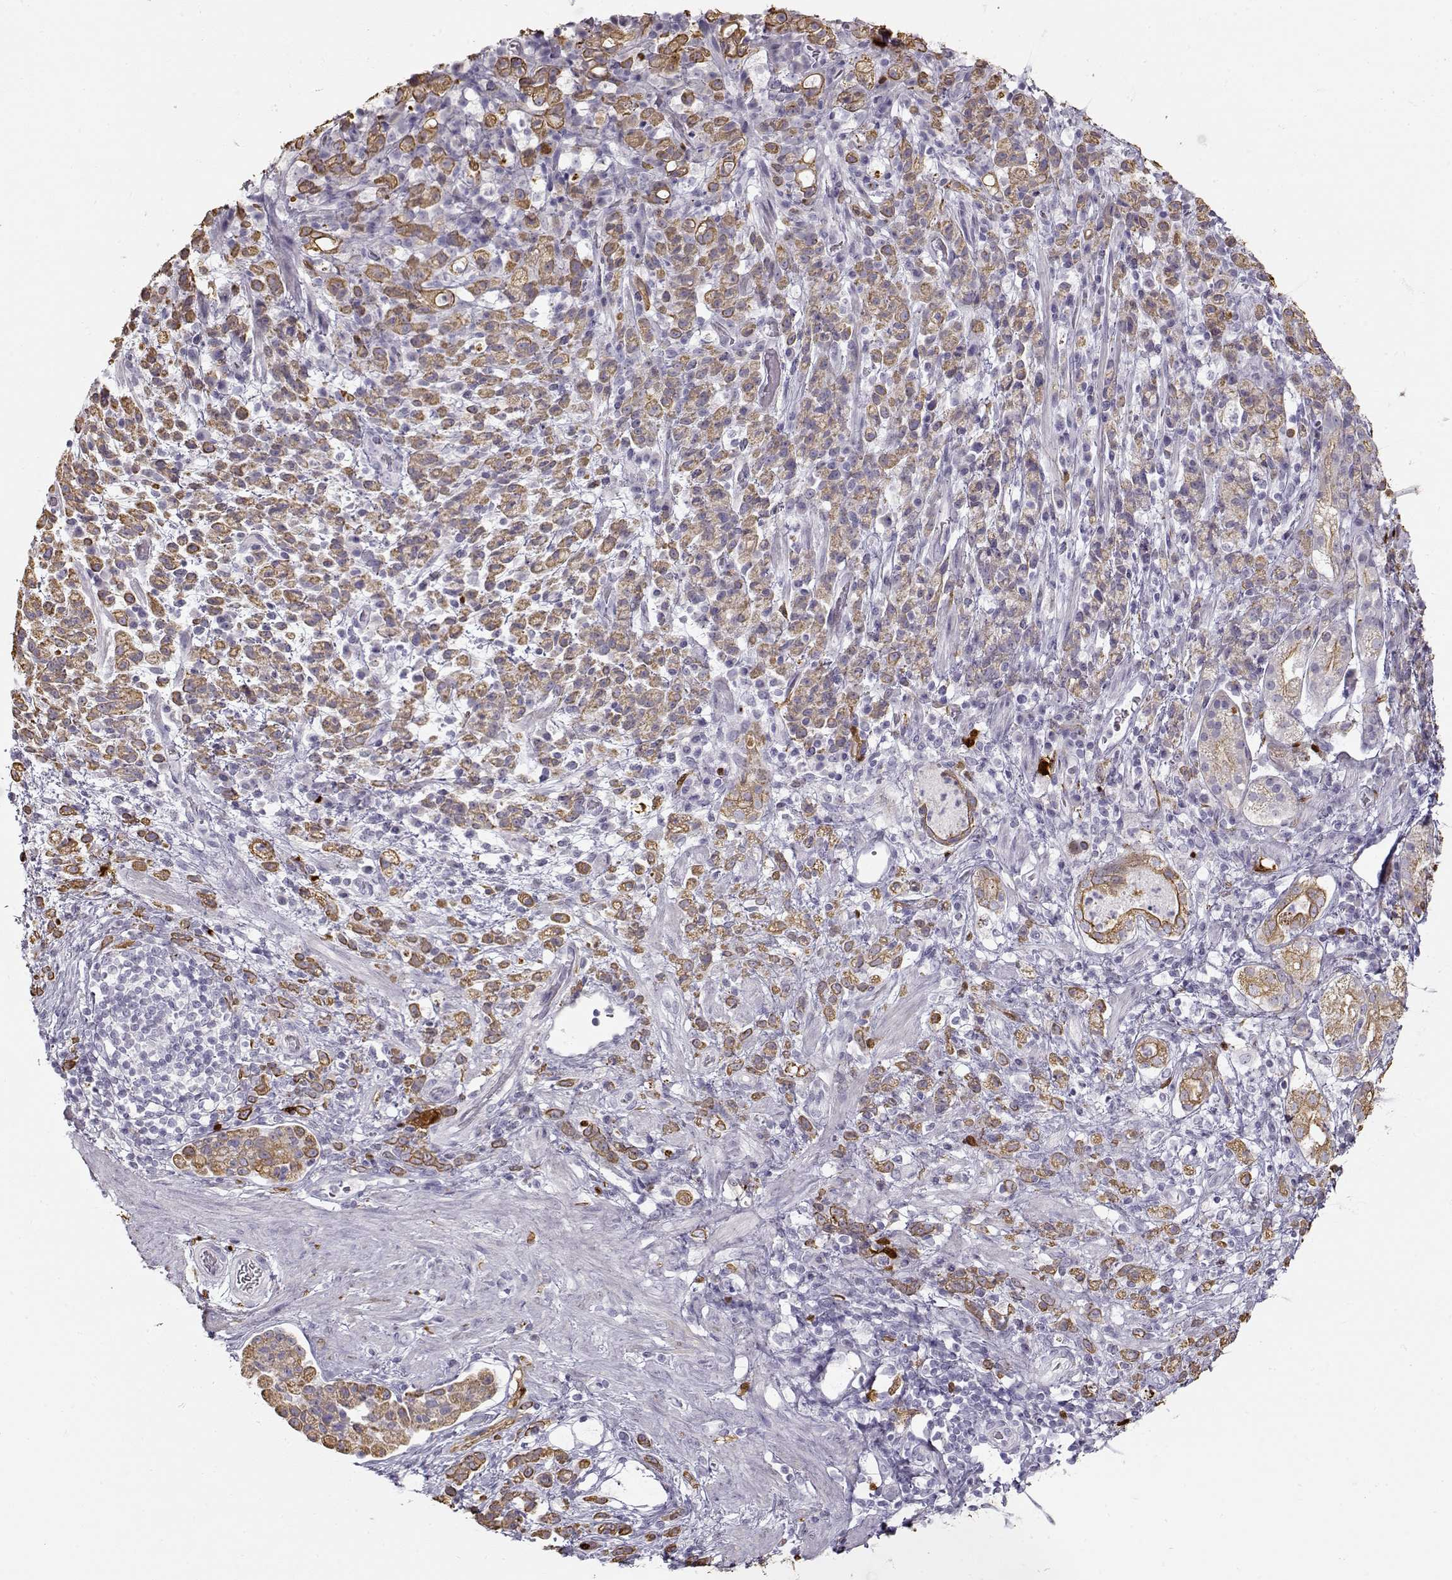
{"staining": {"intensity": "moderate", "quantity": ">75%", "location": "cytoplasmic/membranous"}, "tissue": "stomach cancer", "cell_type": "Tumor cells", "image_type": "cancer", "snomed": [{"axis": "morphology", "description": "Adenocarcinoma, NOS"}, {"axis": "topography", "description": "Stomach"}], "caption": "Adenocarcinoma (stomach) stained with IHC displays moderate cytoplasmic/membranous expression in approximately >75% of tumor cells.", "gene": "S100B", "patient": {"sex": "female", "age": 60}}